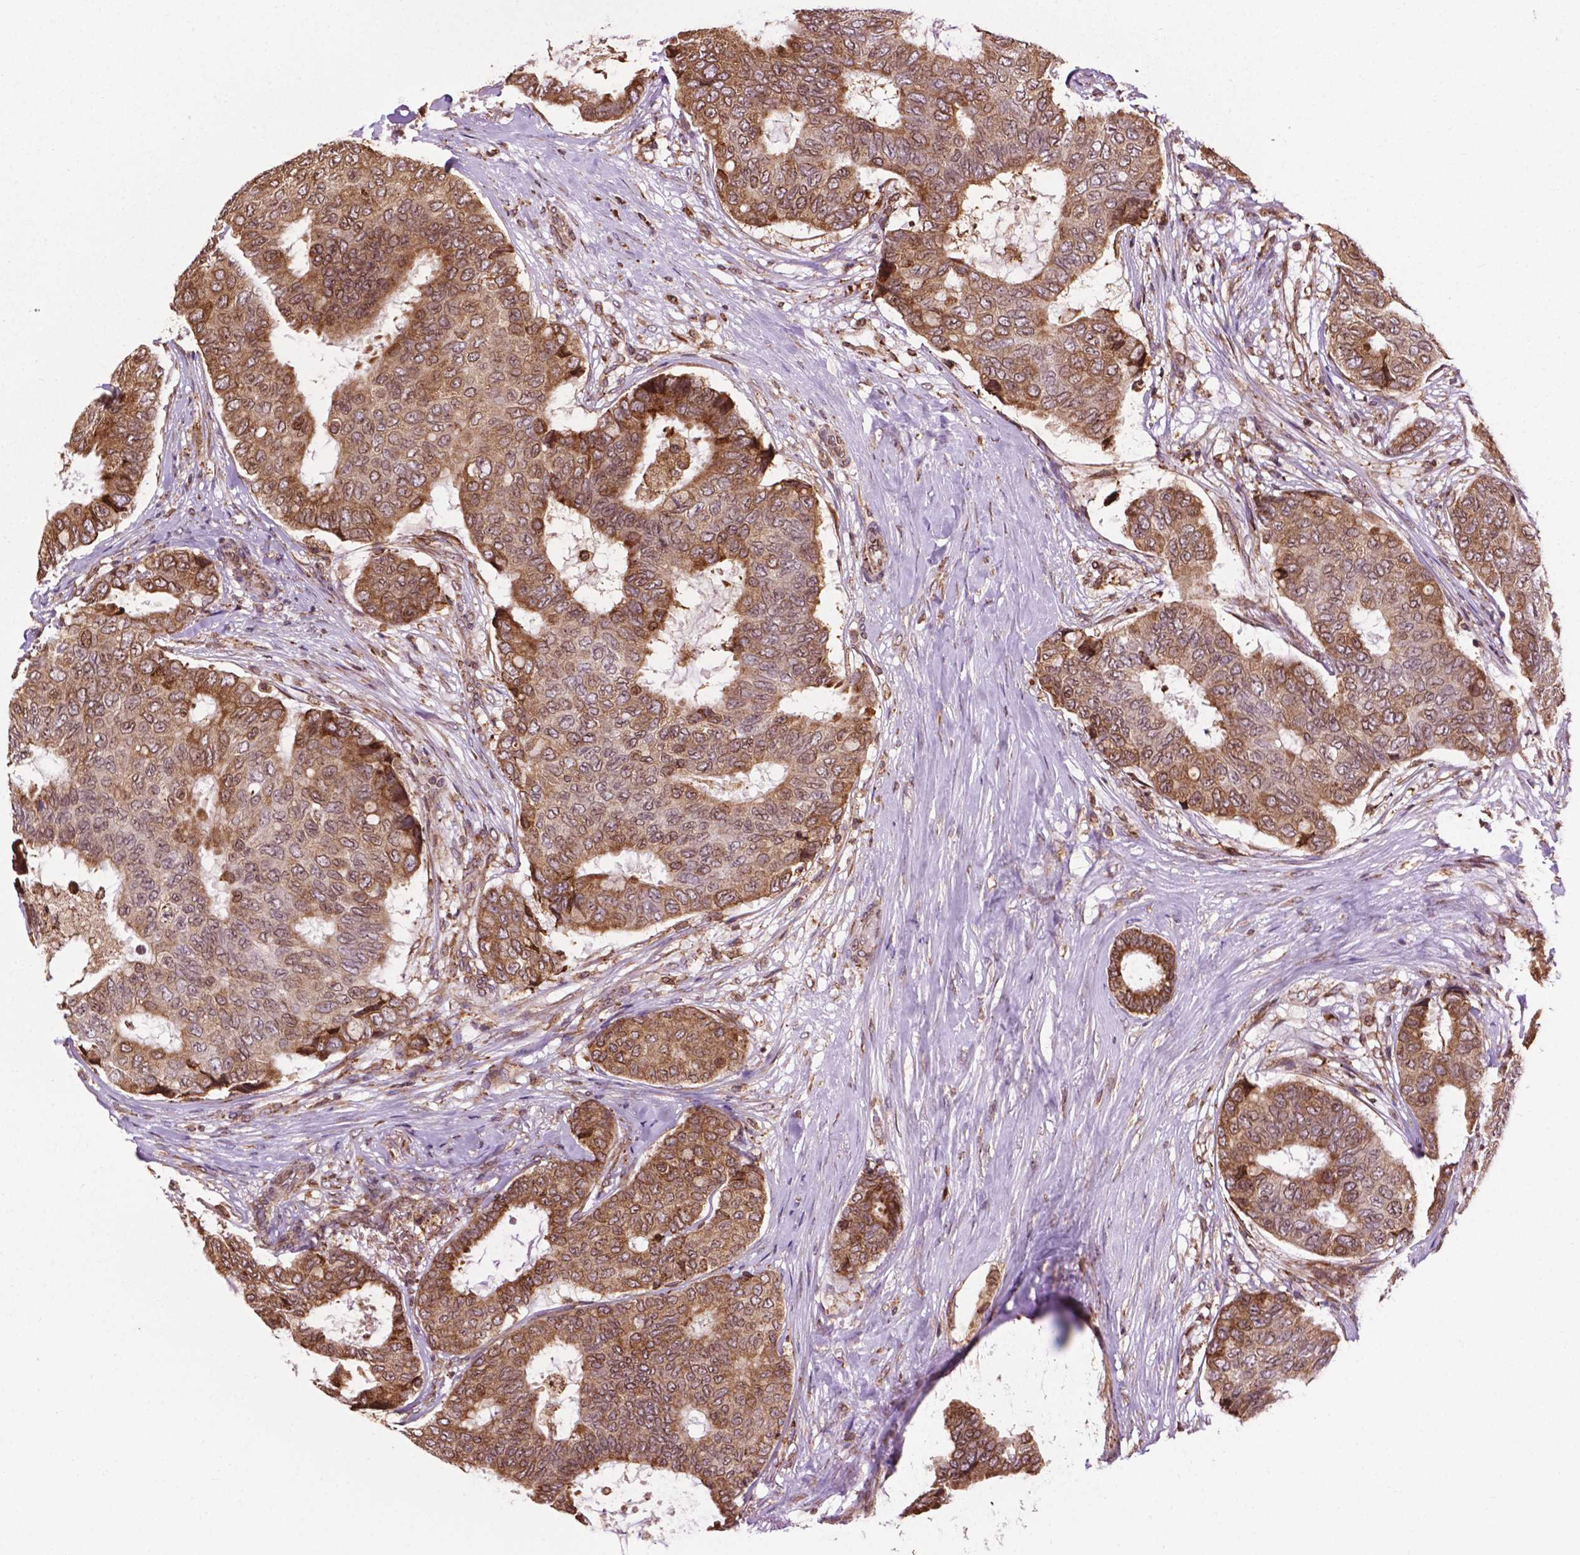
{"staining": {"intensity": "moderate", "quantity": ">75%", "location": "cytoplasmic/membranous,nuclear"}, "tissue": "breast cancer", "cell_type": "Tumor cells", "image_type": "cancer", "snomed": [{"axis": "morphology", "description": "Duct carcinoma"}, {"axis": "topography", "description": "Breast"}], "caption": "Immunohistochemical staining of invasive ductal carcinoma (breast) exhibits medium levels of moderate cytoplasmic/membranous and nuclear protein positivity in approximately >75% of tumor cells. The staining is performed using DAB (3,3'-diaminobenzidine) brown chromogen to label protein expression. The nuclei are counter-stained blue using hematoxylin.", "gene": "GANAB", "patient": {"sex": "female", "age": 75}}